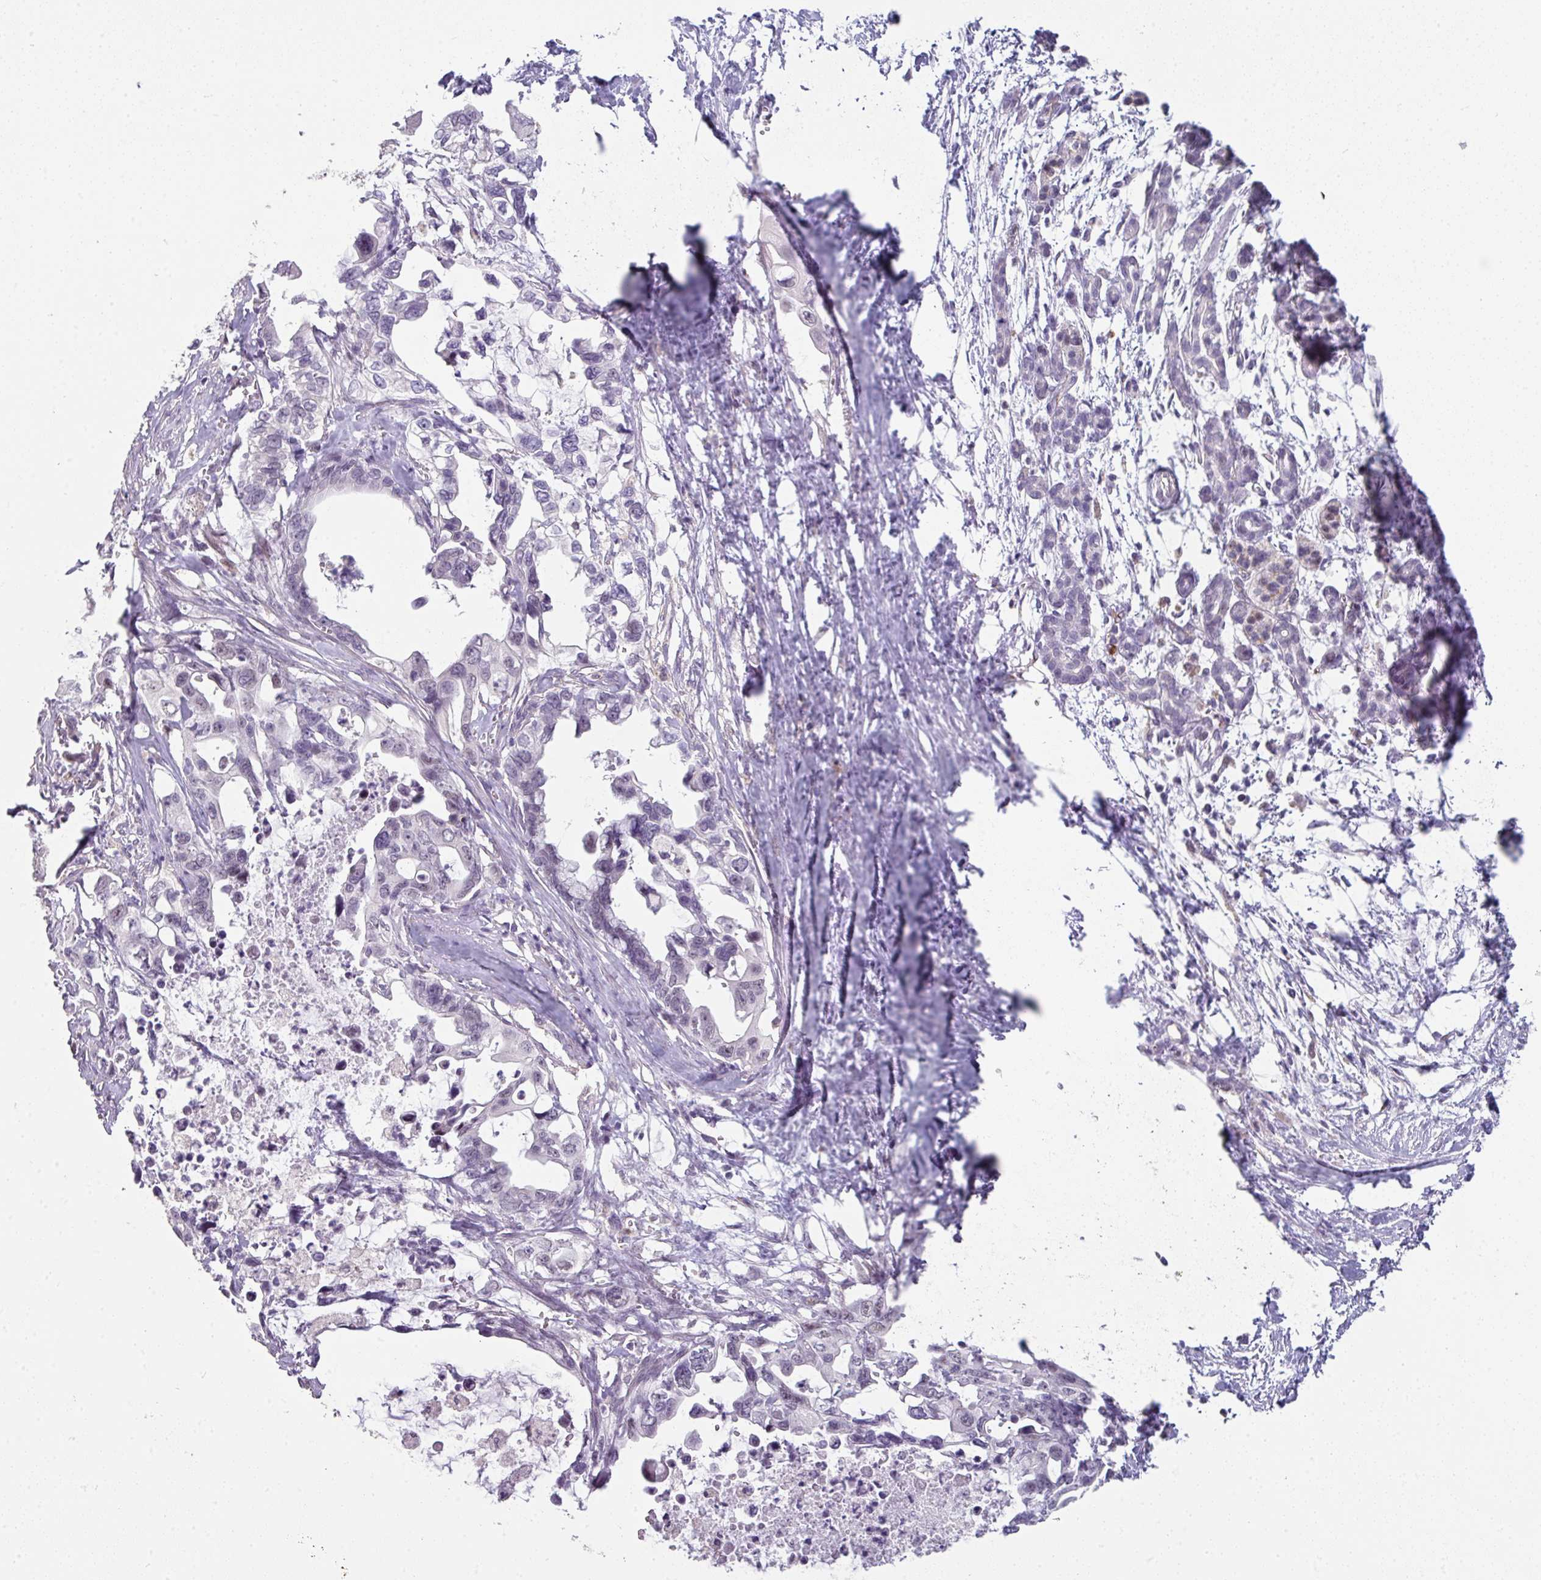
{"staining": {"intensity": "negative", "quantity": "none", "location": "none"}, "tissue": "pancreatic cancer", "cell_type": "Tumor cells", "image_type": "cancer", "snomed": [{"axis": "morphology", "description": "Adenocarcinoma, NOS"}, {"axis": "topography", "description": "Pancreas"}], "caption": "High magnification brightfield microscopy of adenocarcinoma (pancreatic) stained with DAB (brown) and counterstained with hematoxylin (blue): tumor cells show no significant expression. The staining was performed using DAB to visualize the protein expression in brown, while the nuclei were stained in blue with hematoxylin (Magnification: 20x).", "gene": "SIDT2", "patient": {"sex": "male", "age": 61}}